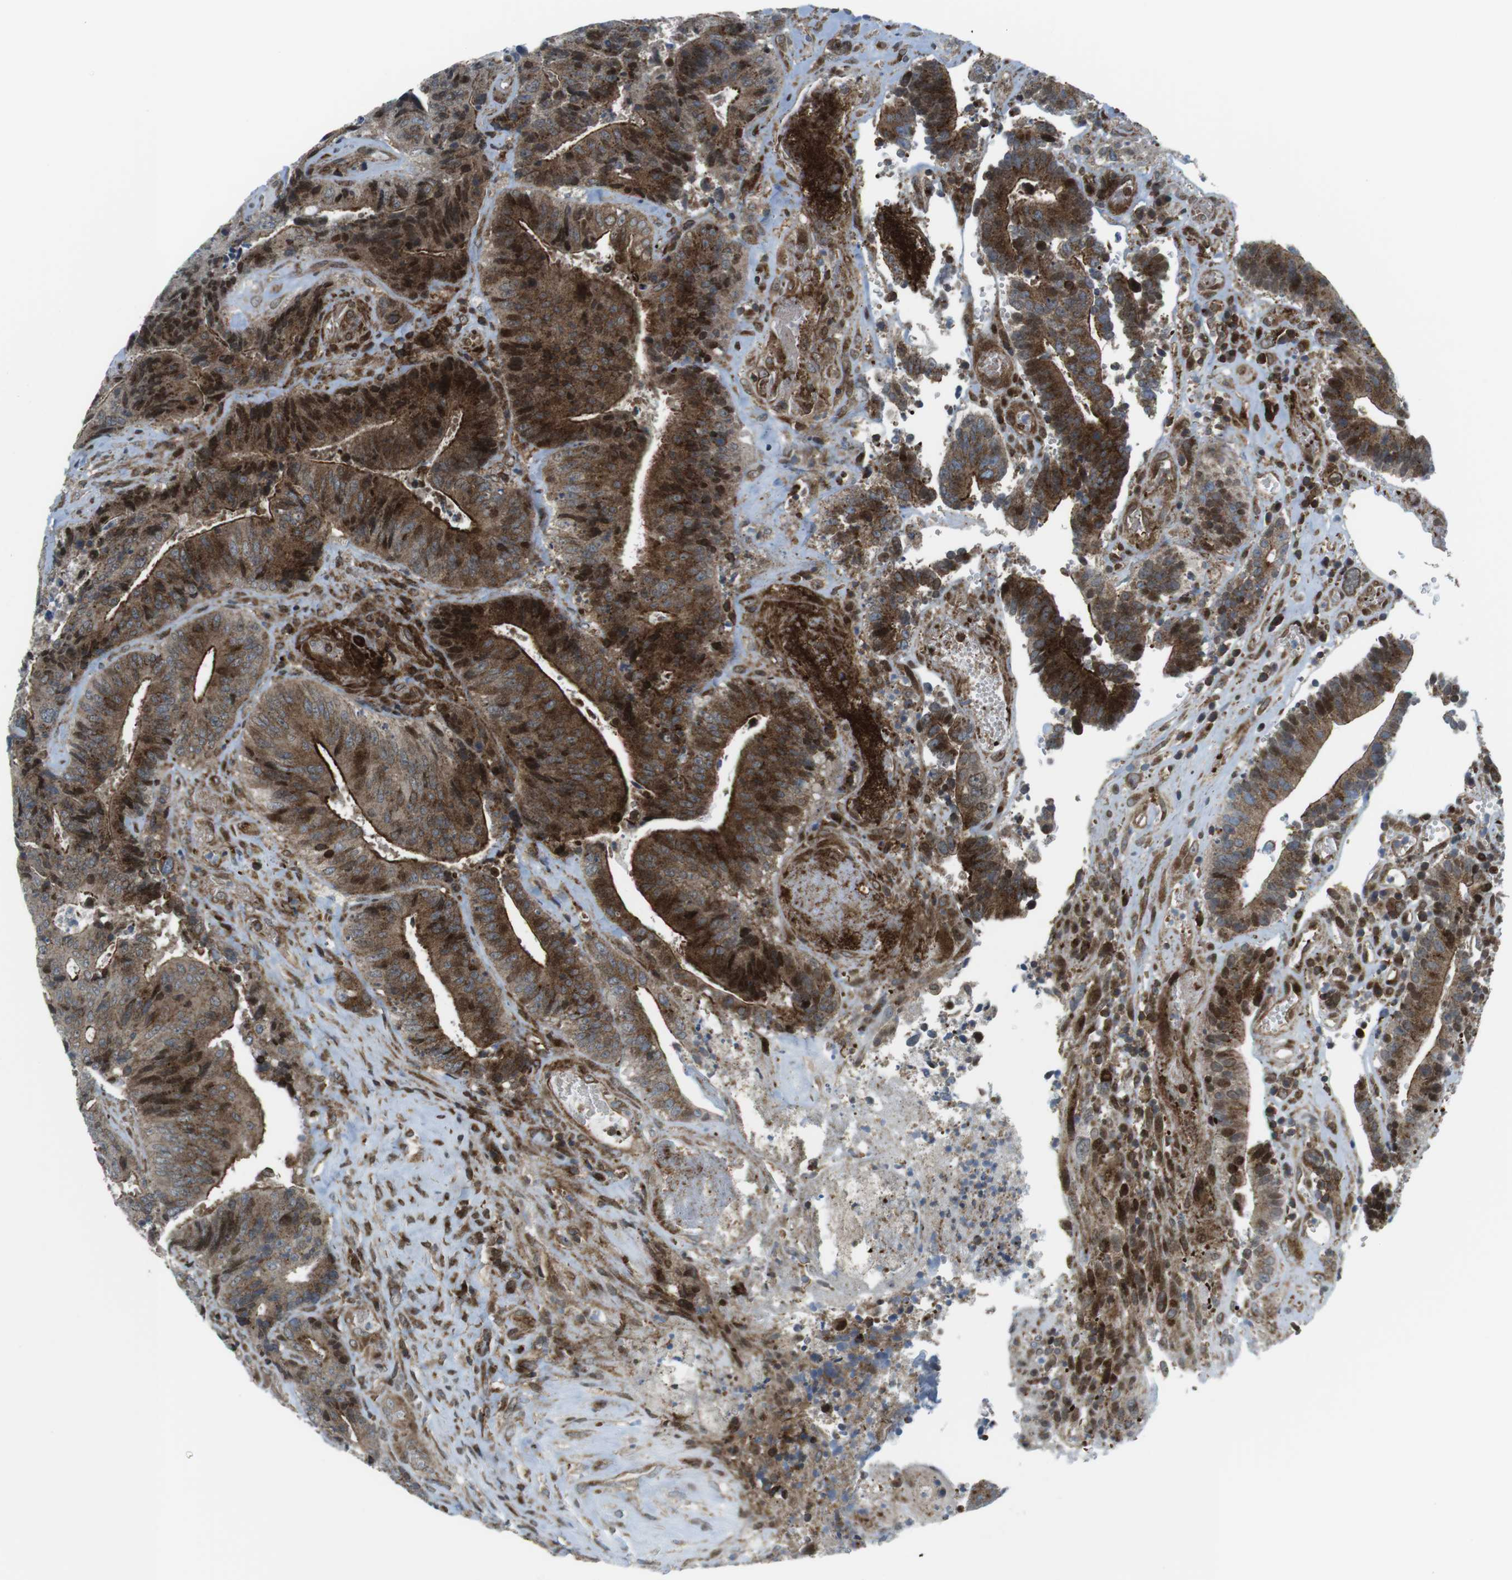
{"staining": {"intensity": "strong", "quantity": "25%-75%", "location": "cytoplasmic/membranous,nuclear"}, "tissue": "colorectal cancer", "cell_type": "Tumor cells", "image_type": "cancer", "snomed": [{"axis": "morphology", "description": "Adenocarcinoma, NOS"}, {"axis": "topography", "description": "Rectum"}], "caption": "Approximately 25%-75% of tumor cells in colorectal cancer display strong cytoplasmic/membranous and nuclear protein positivity as visualized by brown immunohistochemical staining.", "gene": "CUL7", "patient": {"sex": "male", "age": 72}}